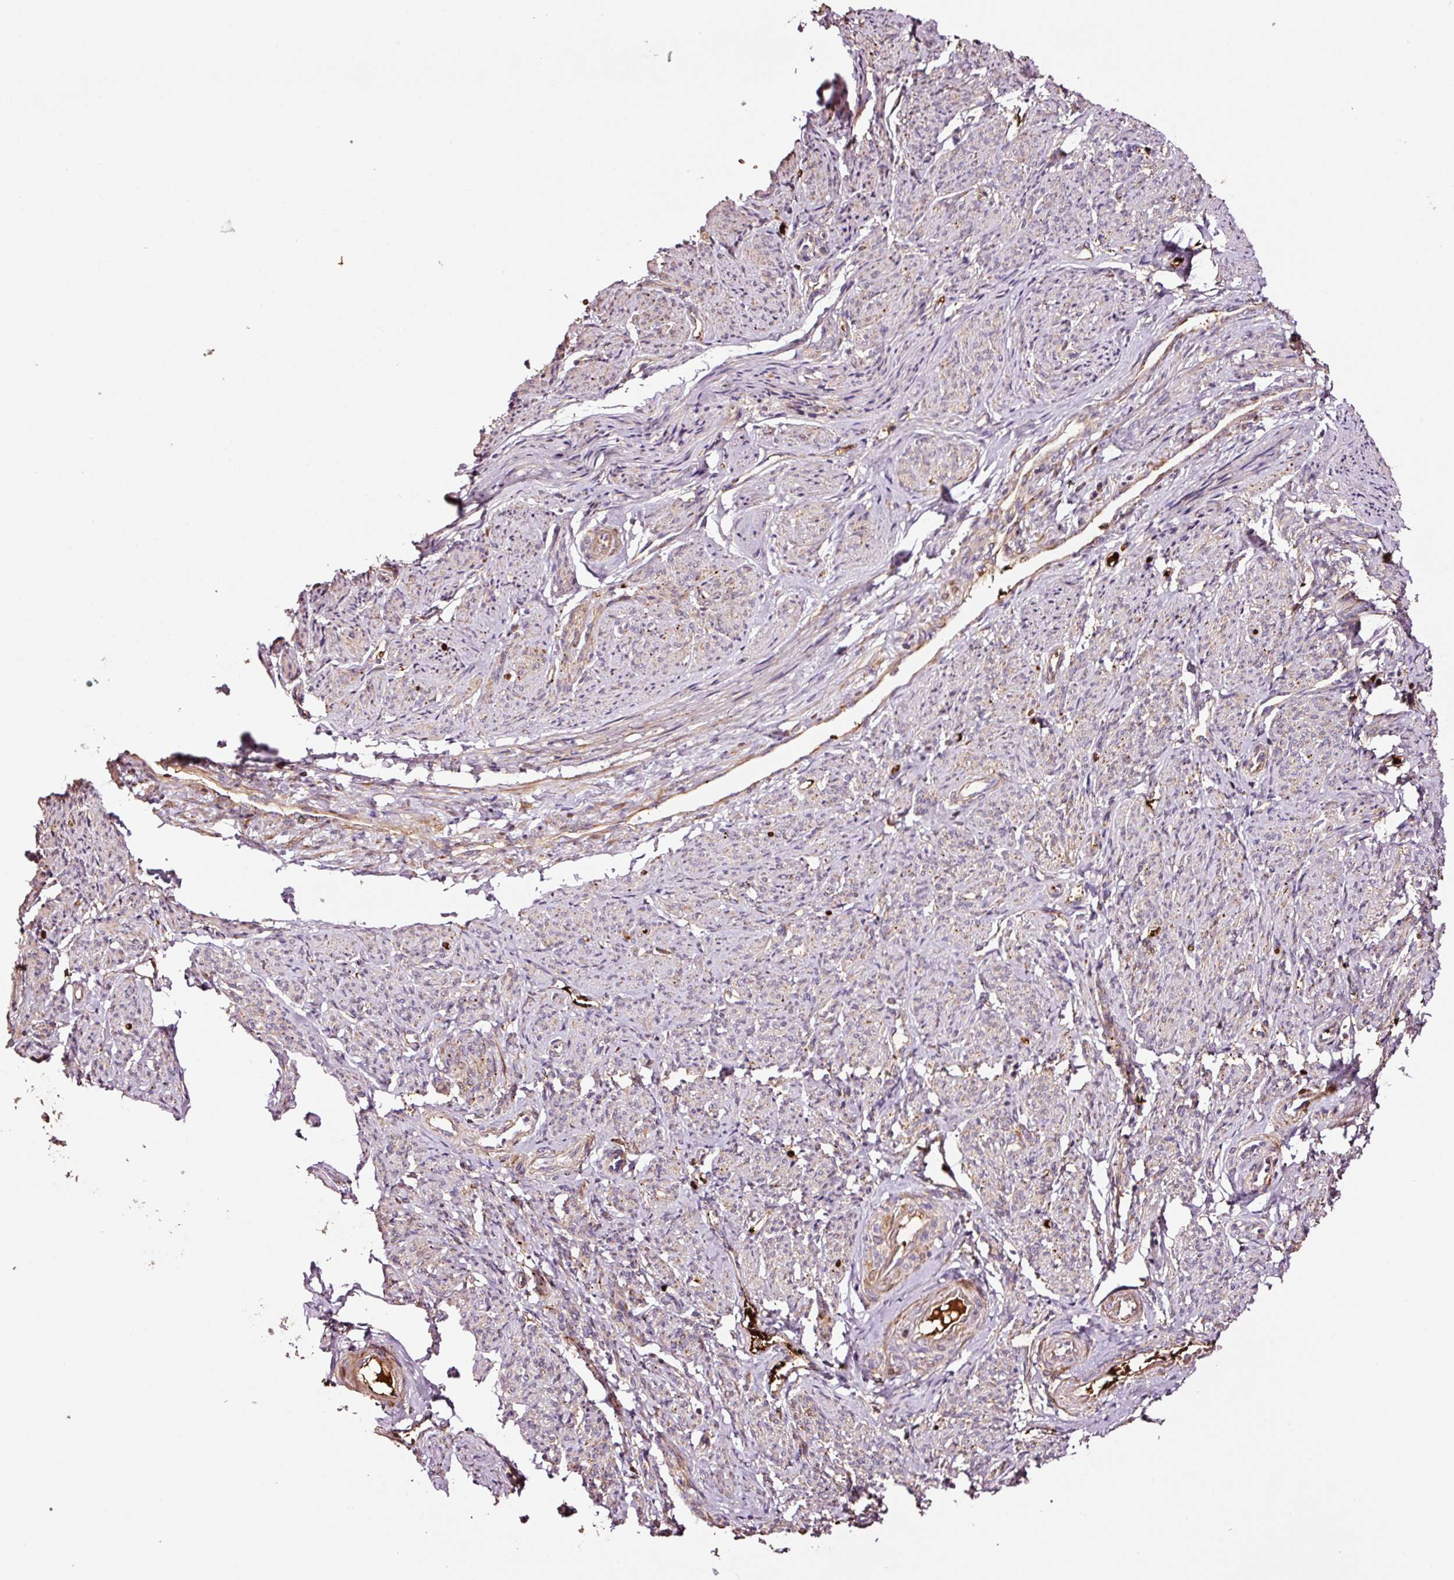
{"staining": {"intensity": "moderate", "quantity": "25%-75%", "location": "cytoplasmic/membranous"}, "tissue": "smooth muscle", "cell_type": "Smooth muscle cells", "image_type": "normal", "snomed": [{"axis": "morphology", "description": "Normal tissue, NOS"}, {"axis": "topography", "description": "Smooth muscle"}], "caption": "High-magnification brightfield microscopy of normal smooth muscle stained with DAB (brown) and counterstained with hematoxylin (blue). smooth muscle cells exhibit moderate cytoplasmic/membranous staining is present in about25%-75% of cells. (DAB IHC, brown staining for protein, blue staining for nuclei).", "gene": "PGLYRP2", "patient": {"sex": "female", "age": 65}}